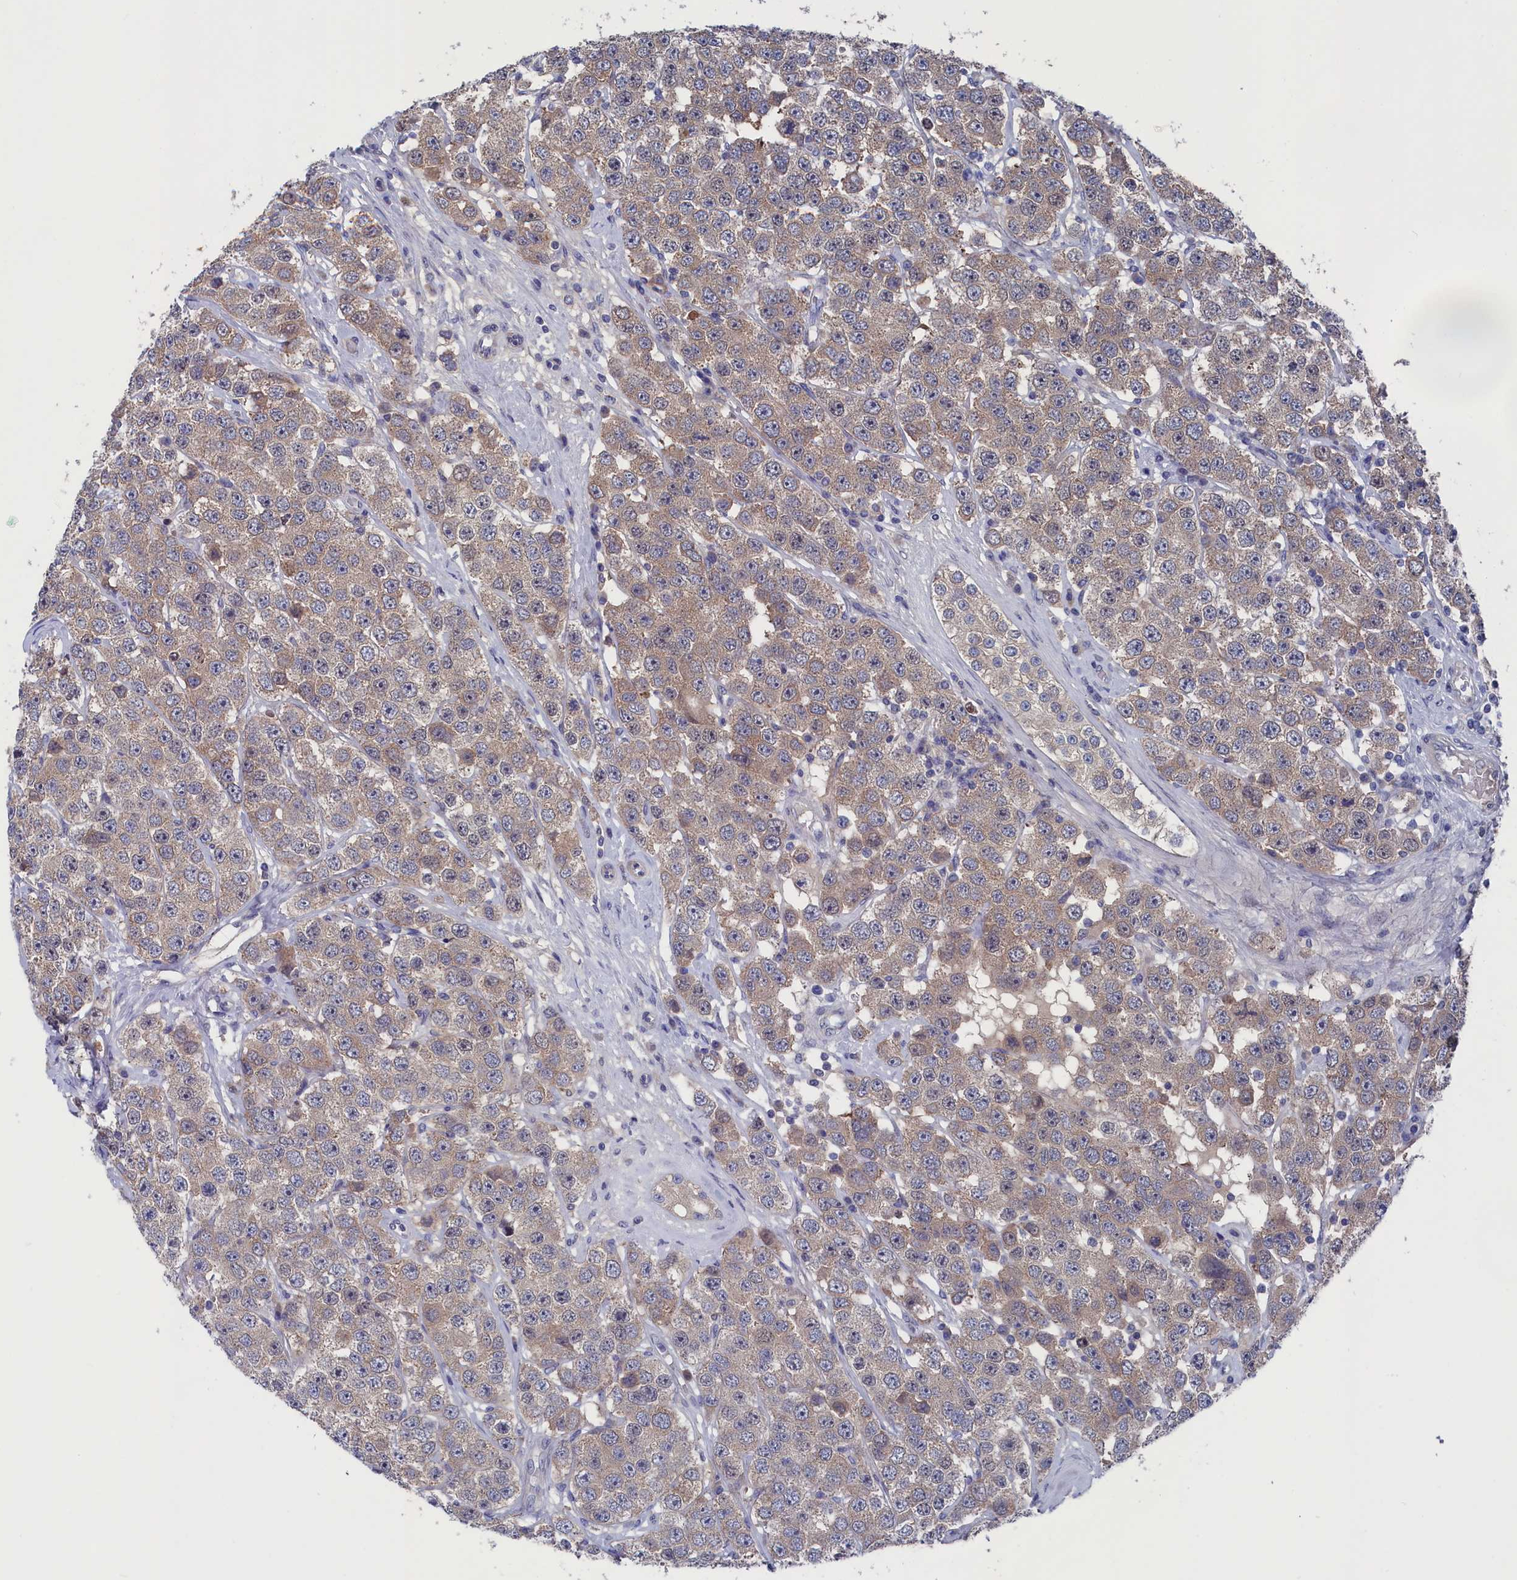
{"staining": {"intensity": "weak", "quantity": ">75%", "location": "cytoplasmic/membranous"}, "tissue": "testis cancer", "cell_type": "Tumor cells", "image_type": "cancer", "snomed": [{"axis": "morphology", "description": "Seminoma, NOS"}, {"axis": "topography", "description": "Testis"}], "caption": "Approximately >75% of tumor cells in human testis cancer display weak cytoplasmic/membranous protein expression as visualized by brown immunohistochemical staining.", "gene": "SPATA13", "patient": {"sex": "male", "age": 28}}